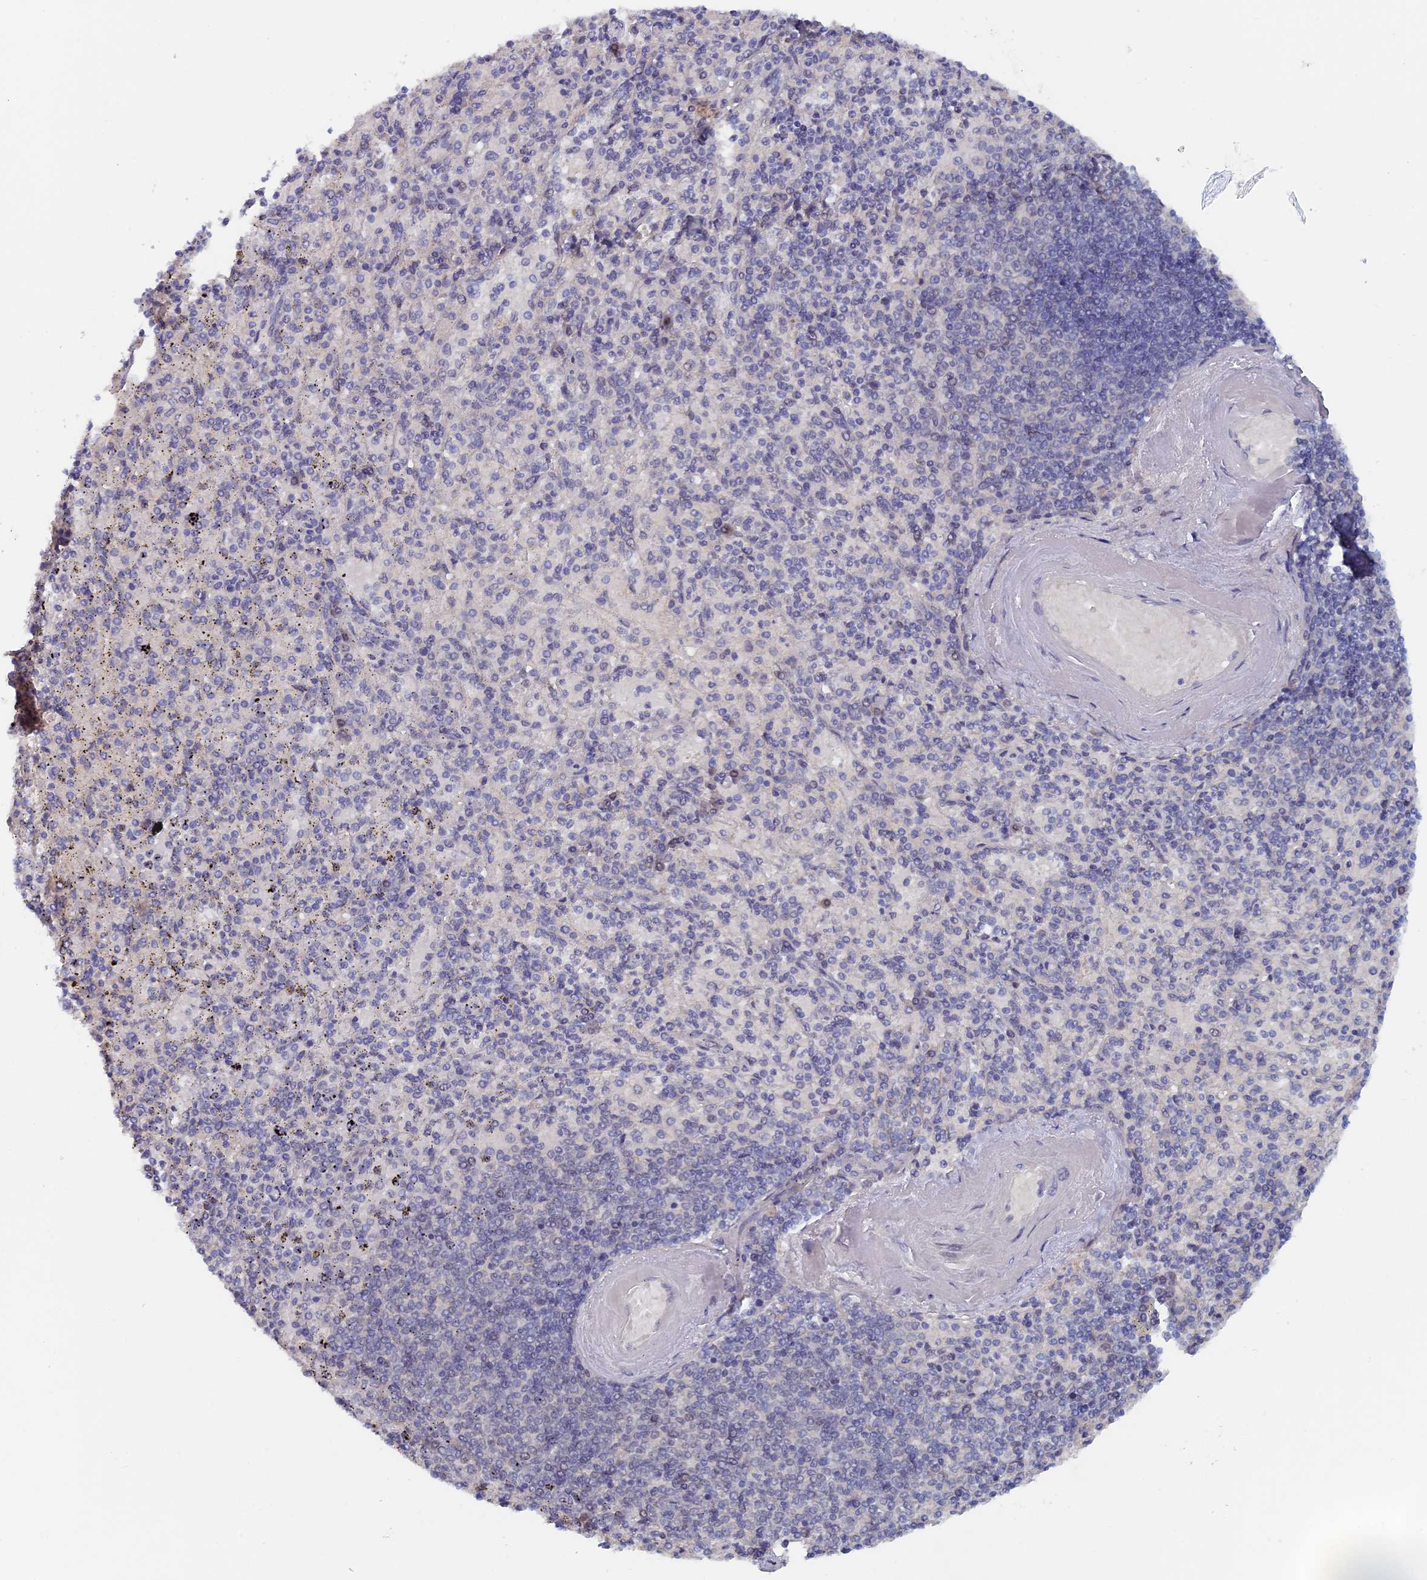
{"staining": {"intensity": "negative", "quantity": "none", "location": "none"}, "tissue": "spleen", "cell_type": "Cells in red pulp", "image_type": "normal", "snomed": [{"axis": "morphology", "description": "Normal tissue, NOS"}, {"axis": "topography", "description": "Spleen"}], "caption": "An image of spleen stained for a protein reveals no brown staining in cells in red pulp. (DAB (3,3'-diaminobenzidine) IHC visualized using brightfield microscopy, high magnification).", "gene": "ELOVL6", "patient": {"sex": "male", "age": 82}}